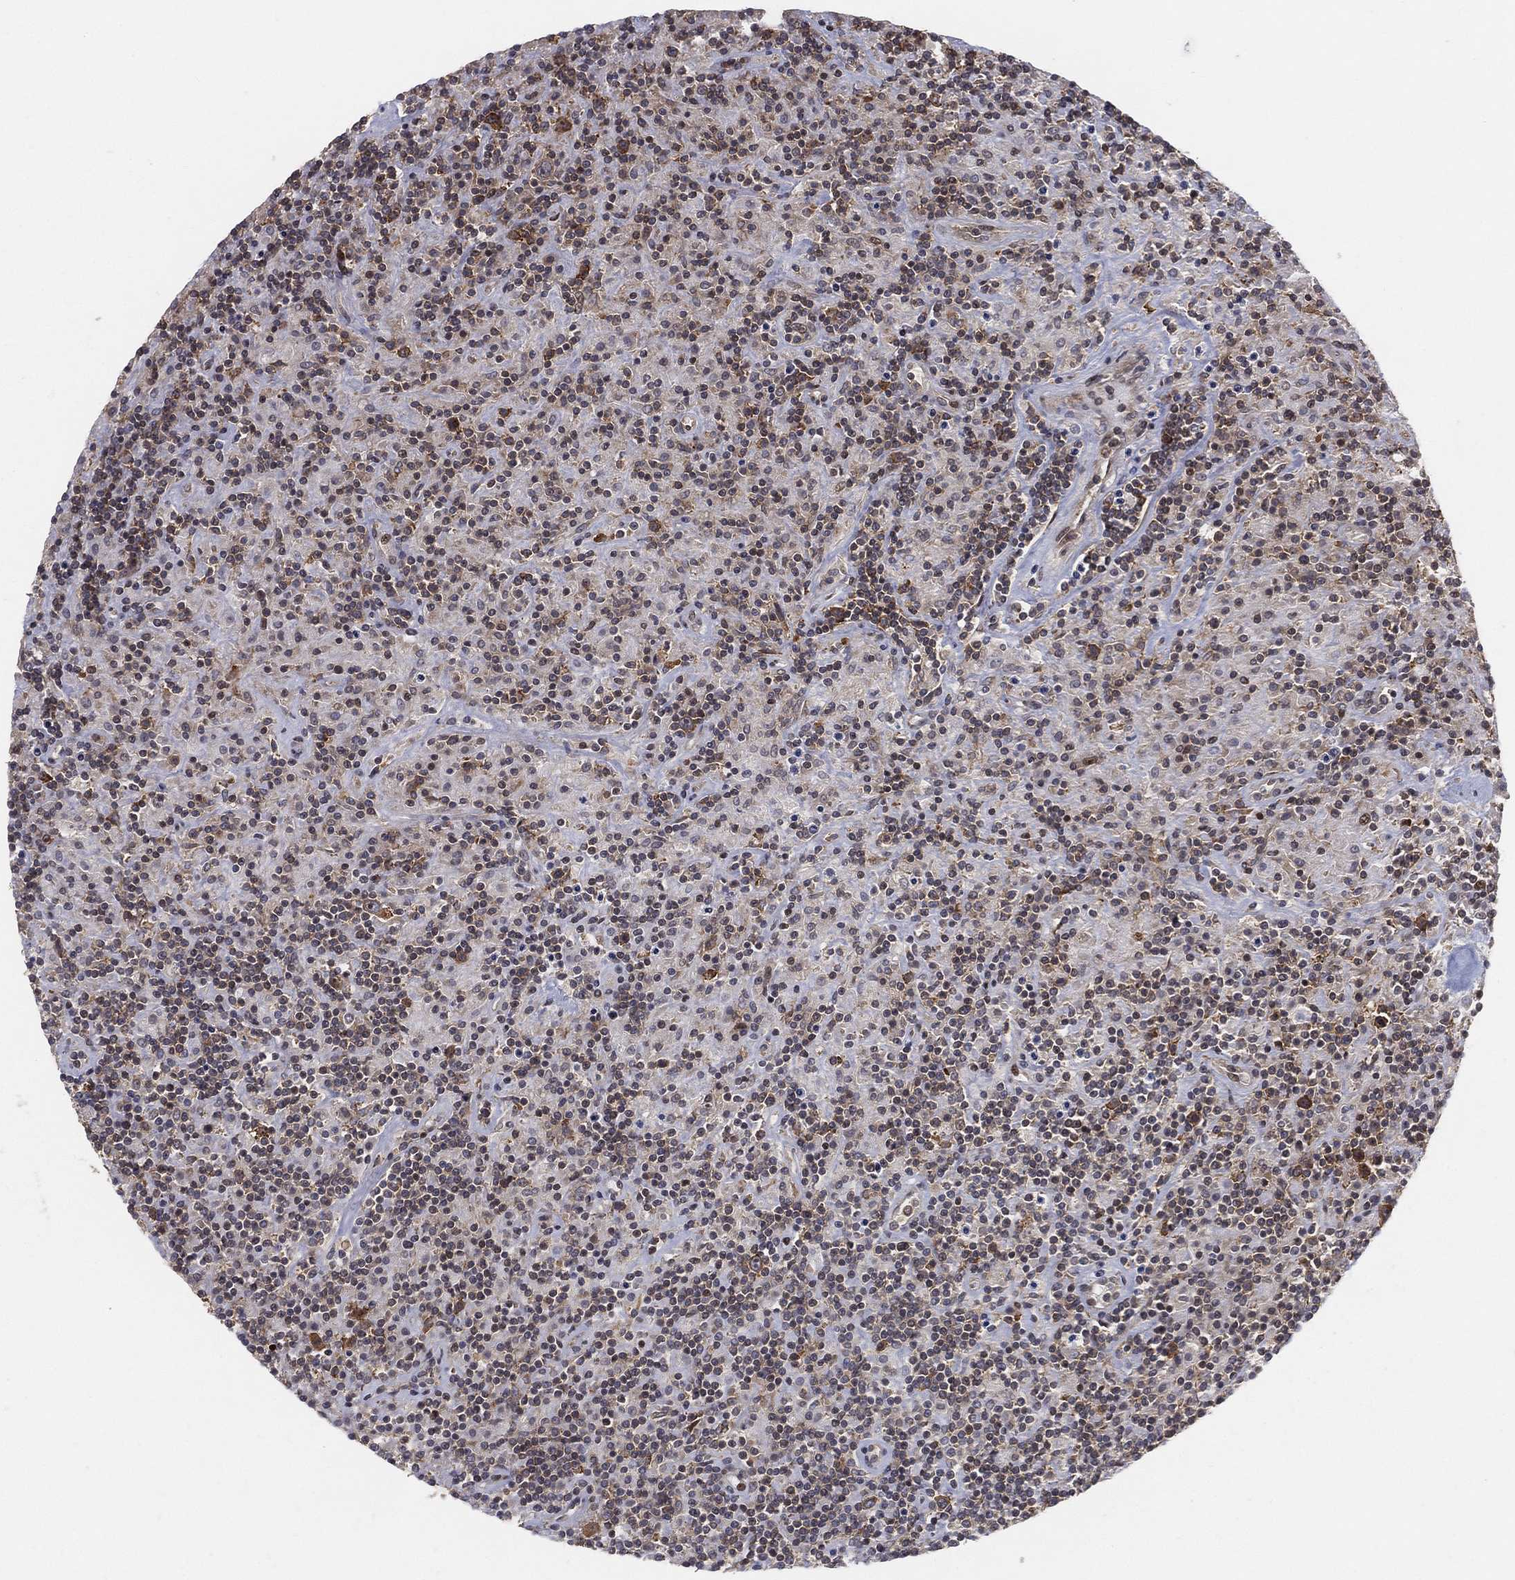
{"staining": {"intensity": "moderate", "quantity": "<25%", "location": "cytoplasmic/membranous"}, "tissue": "lymphoma", "cell_type": "Tumor cells", "image_type": "cancer", "snomed": [{"axis": "morphology", "description": "Hodgkin's disease, NOS"}, {"axis": "topography", "description": "Lymph node"}], "caption": "The immunohistochemical stain labels moderate cytoplasmic/membranous staining in tumor cells of Hodgkin's disease tissue.", "gene": "TMTC4", "patient": {"sex": "male", "age": 70}}